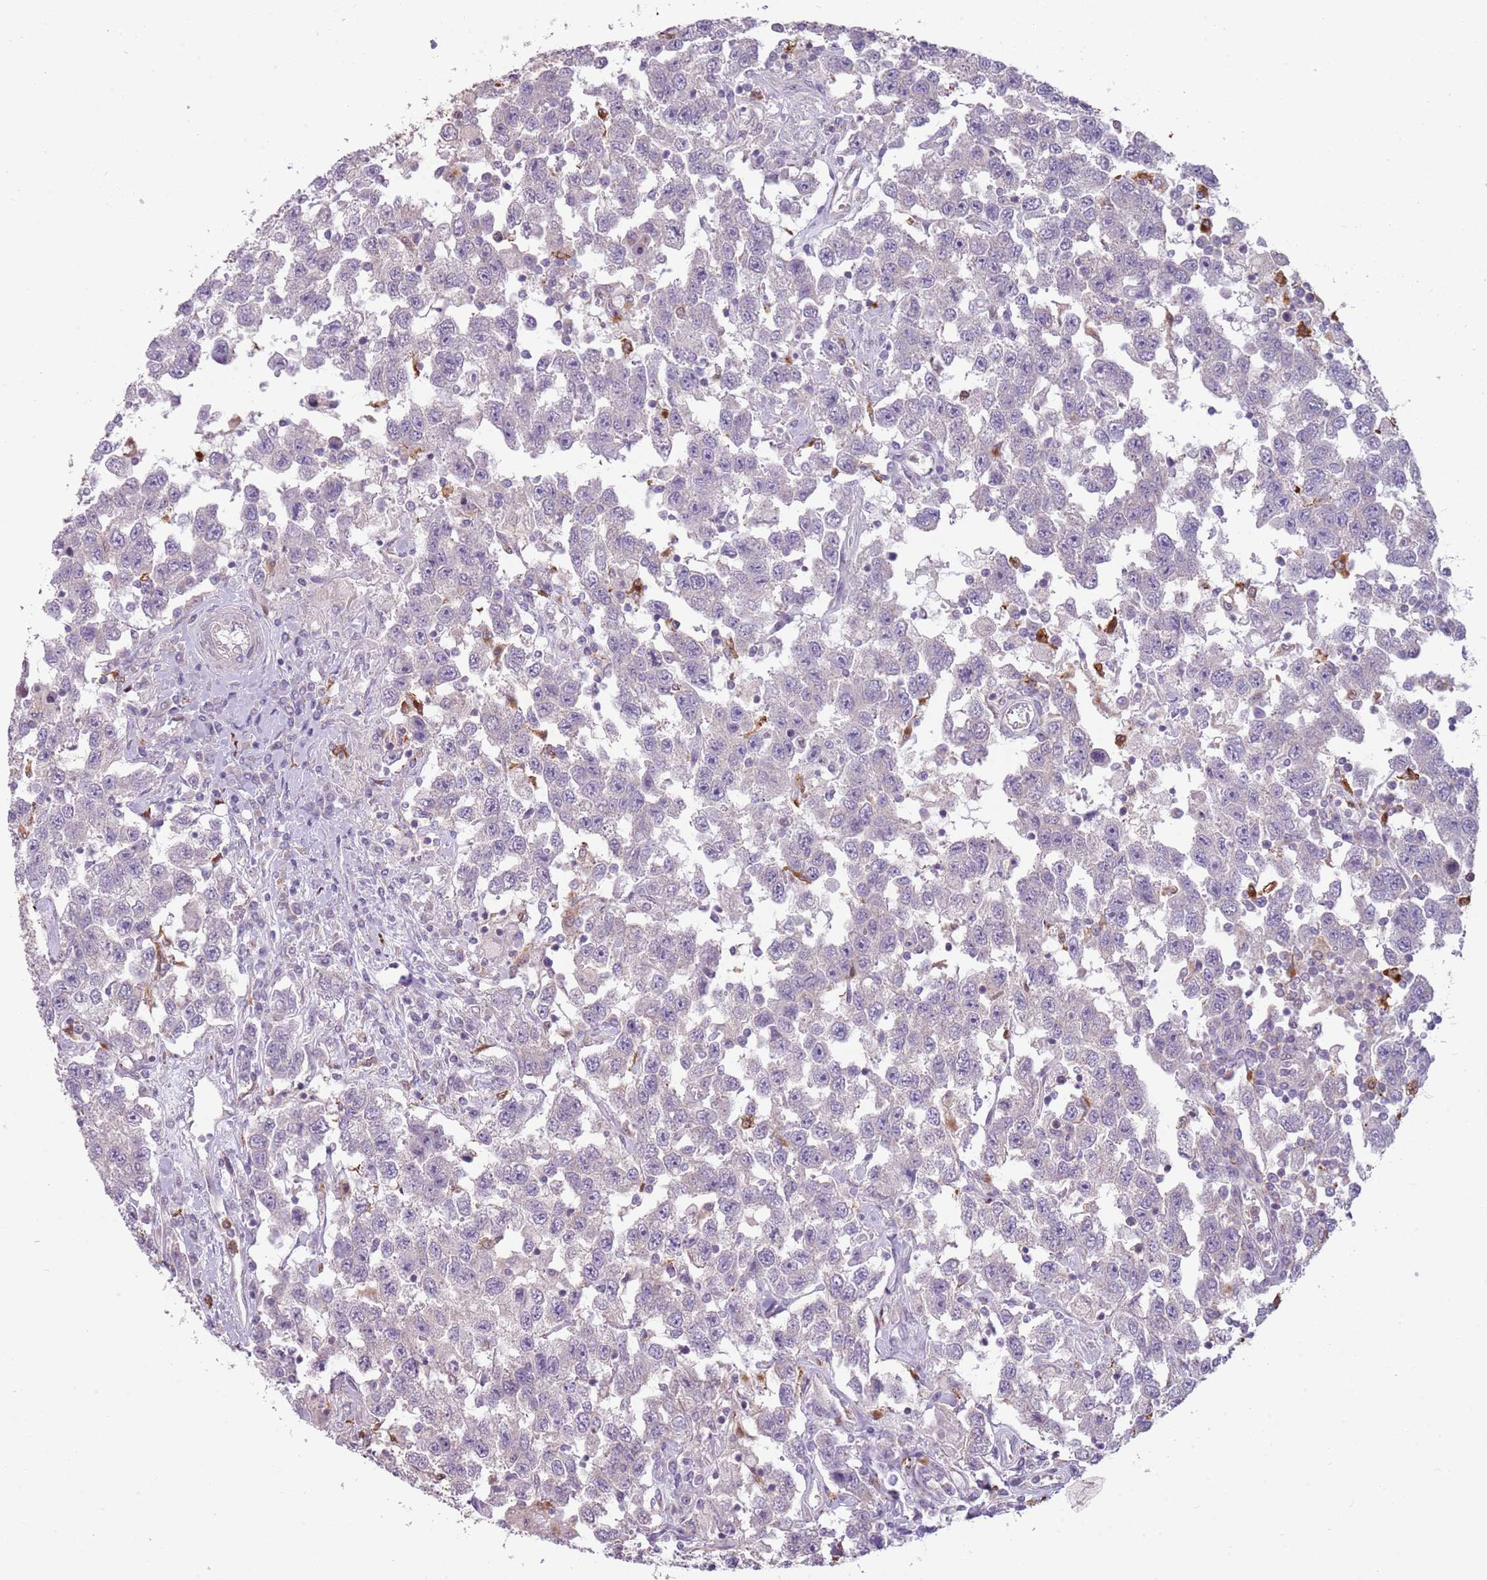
{"staining": {"intensity": "negative", "quantity": "none", "location": "none"}, "tissue": "testis cancer", "cell_type": "Tumor cells", "image_type": "cancer", "snomed": [{"axis": "morphology", "description": "Seminoma, NOS"}, {"axis": "topography", "description": "Testis"}], "caption": "Micrograph shows no protein staining in tumor cells of testis cancer (seminoma) tissue.", "gene": "SPAG4", "patient": {"sex": "male", "age": 41}}